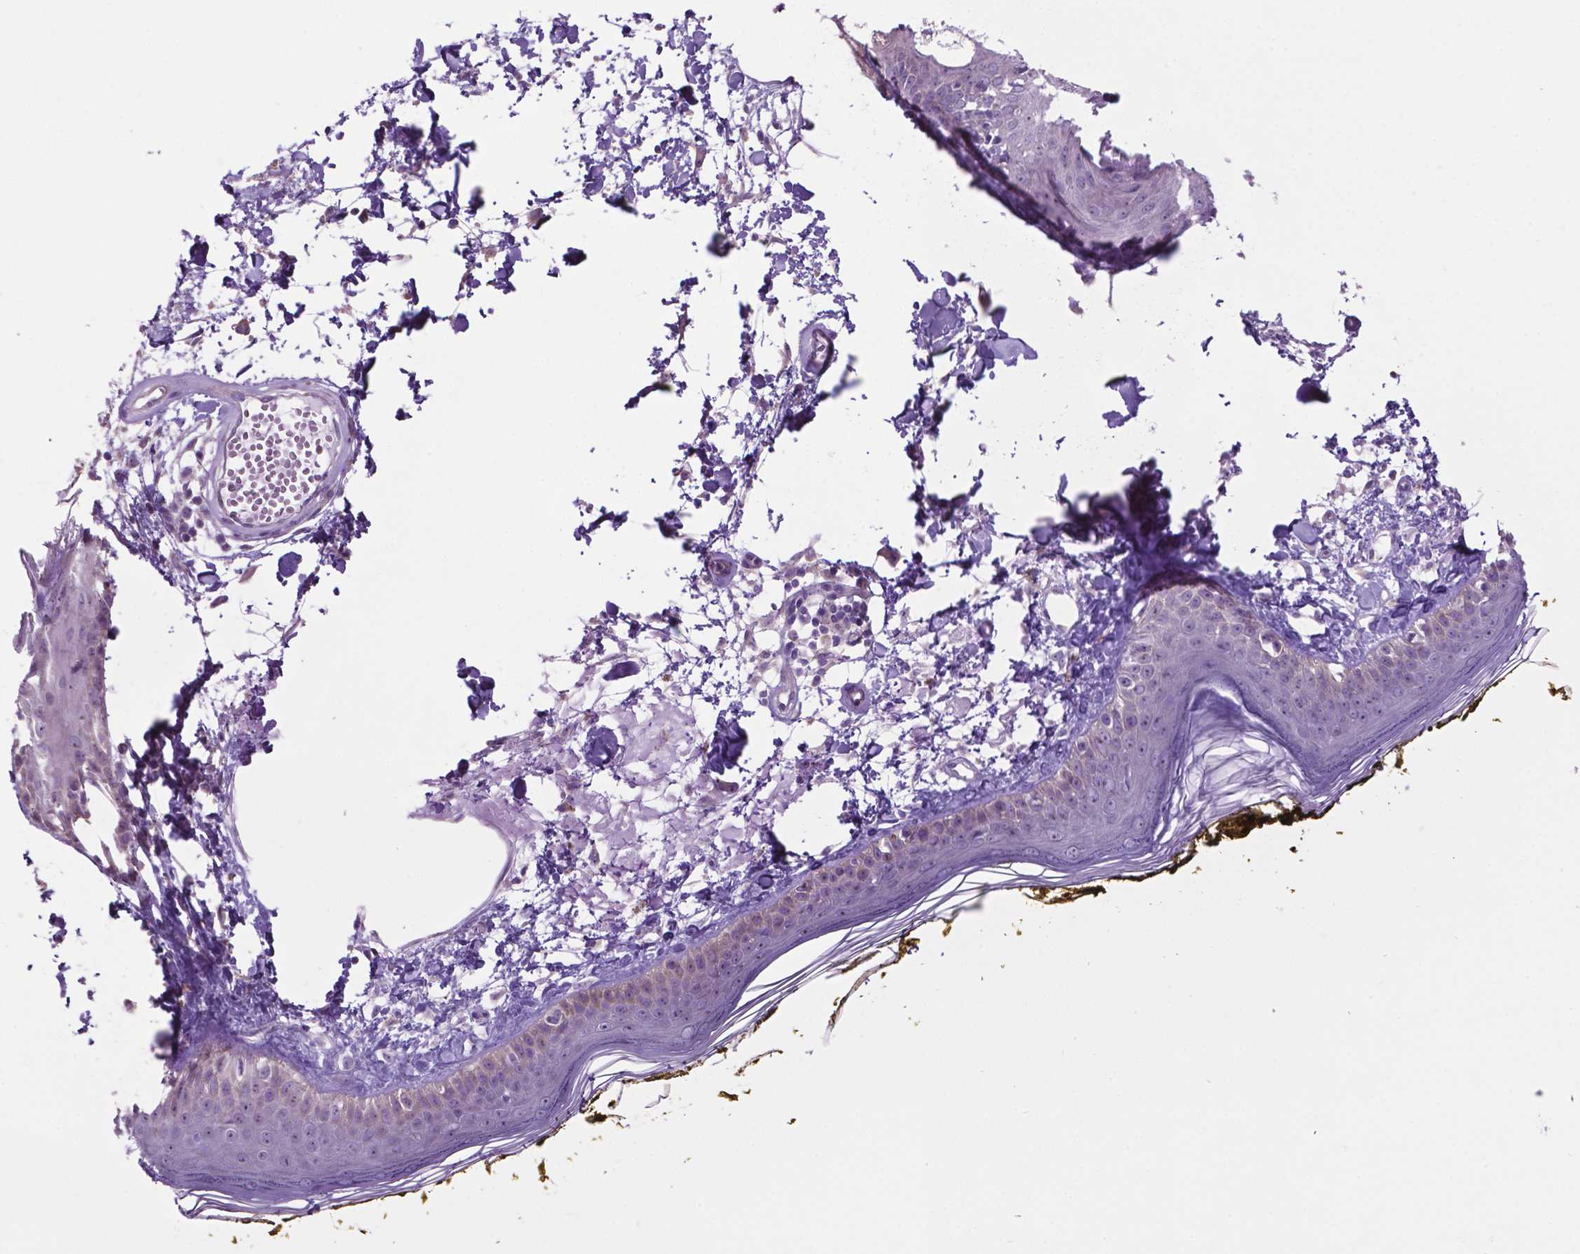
{"staining": {"intensity": "negative", "quantity": "none", "location": "none"}, "tissue": "skin", "cell_type": "Fibroblasts", "image_type": "normal", "snomed": [{"axis": "morphology", "description": "Normal tissue, NOS"}, {"axis": "topography", "description": "Skin"}], "caption": "High magnification brightfield microscopy of normal skin stained with DAB (3,3'-diaminobenzidine) (brown) and counterstained with hematoxylin (blue): fibroblasts show no significant positivity. (Stains: DAB immunohistochemistry with hematoxylin counter stain, Microscopy: brightfield microscopy at high magnification).", "gene": "SPDYA", "patient": {"sex": "male", "age": 76}}